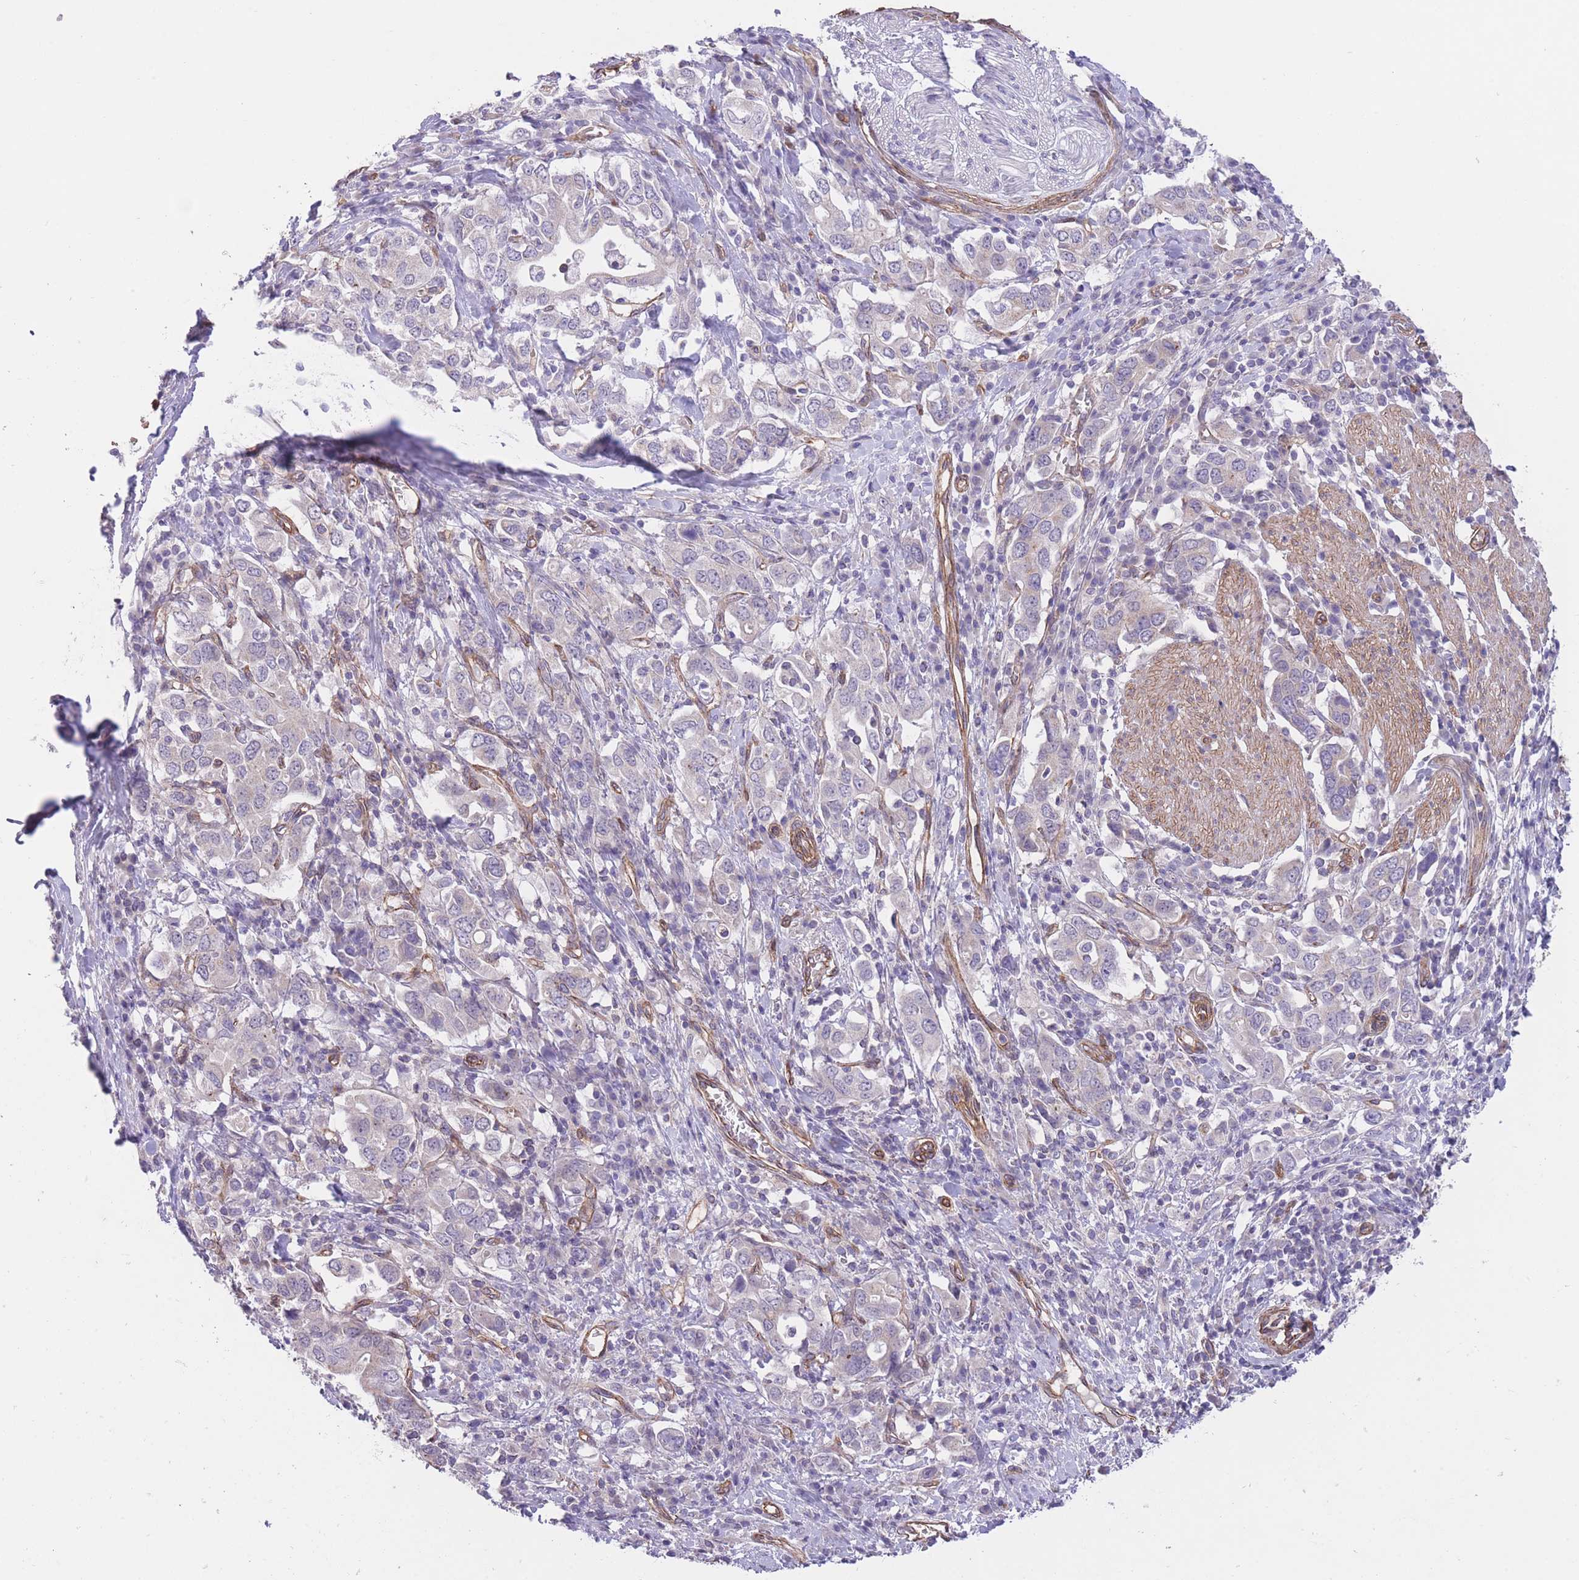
{"staining": {"intensity": "negative", "quantity": "none", "location": "none"}, "tissue": "stomach cancer", "cell_type": "Tumor cells", "image_type": "cancer", "snomed": [{"axis": "morphology", "description": "Adenocarcinoma, NOS"}, {"axis": "topography", "description": "Stomach, upper"}, {"axis": "topography", "description": "Stomach"}], "caption": "High power microscopy photomicrograph of an IHC image of stomach adenocarcinoma, revealing no significant staining in tumor cells. (DAB (3,3'-diaminobenzidine) IHC with hematoxylin counter stain).", "gene": "QTRT1", "patient": {"sex": "male", "age": 62}}